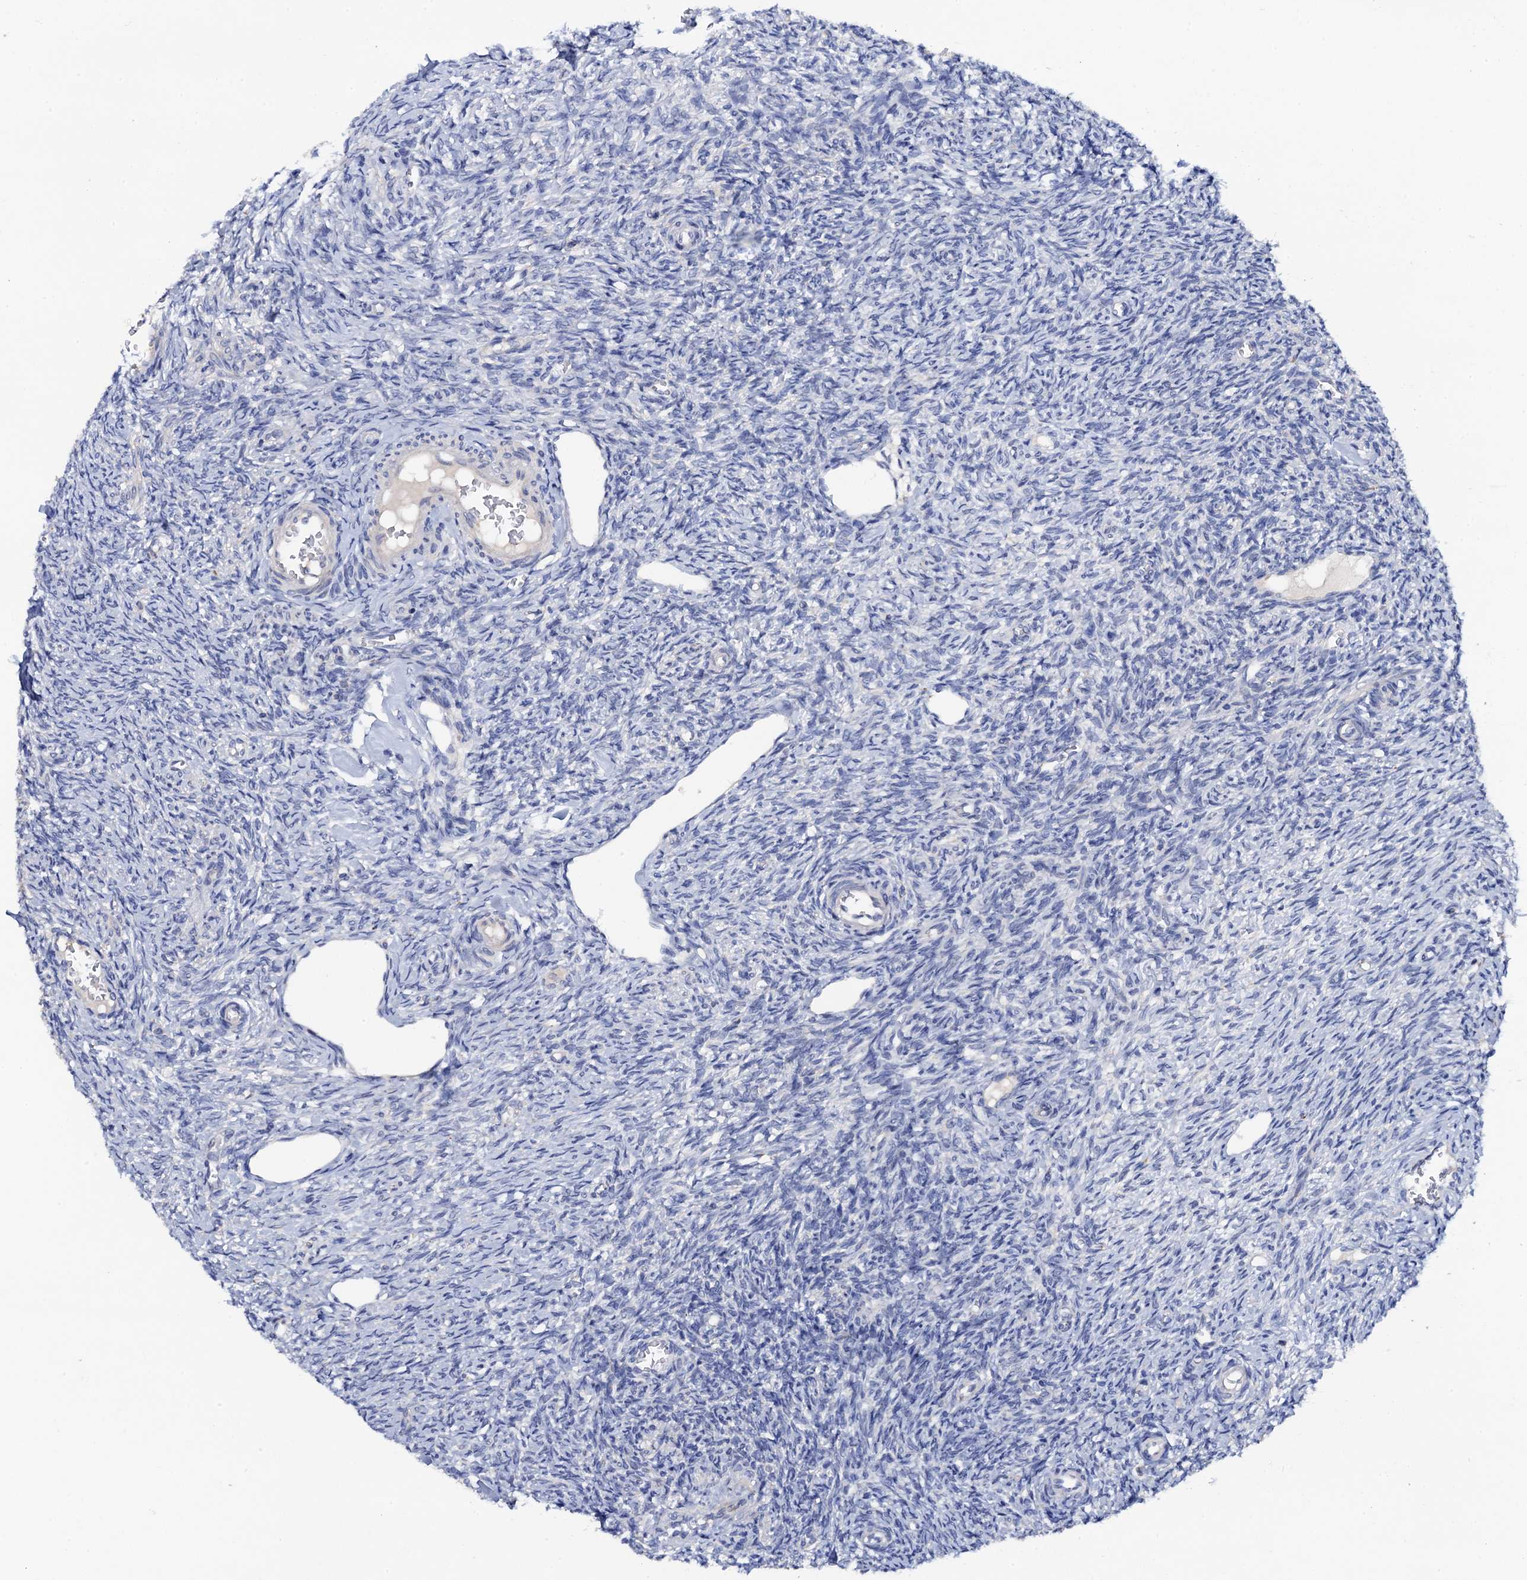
{"staining": {"intensity": "negative", "quantity": "none", "location": "none"}, "tissue": "ovary", "cell_type": "Ovarian stroma cells", "image_type": "normal", "snomed": [{"axis": "morphology", "description": "Normal tissue, NOS"}, {"axis": "topography", "description": "Ovary"}], "caption": "This histopathology image is of benign ovary stained with immunohistochemistry to label a protein in brown with the nuclei are counter-stained blue. There is no staining in ovarian stroma cells.", "gene": "MRPL48", "patient": {"sex": "female", "age": 27}}